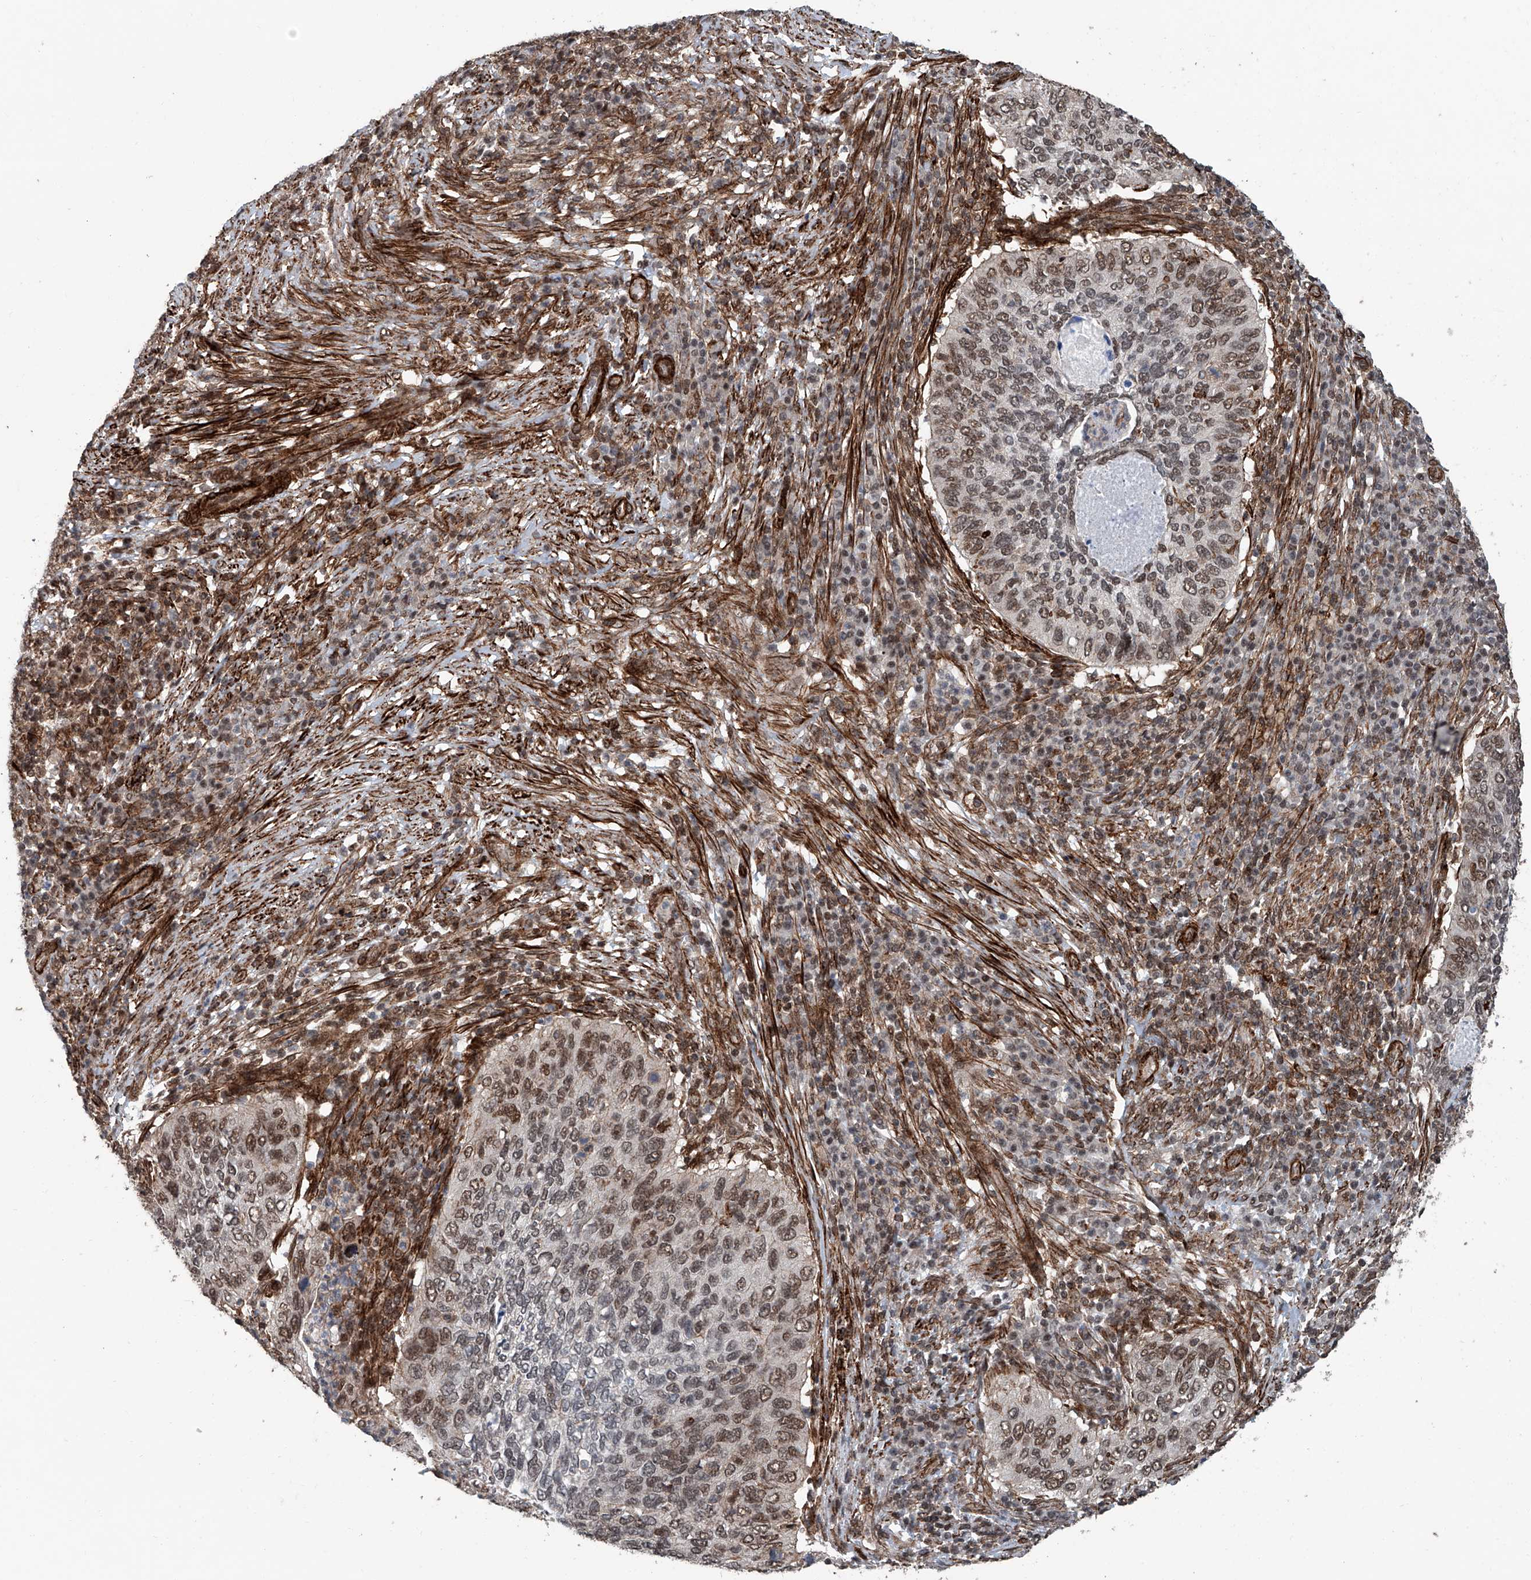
{"staining": {"intensity": "moderate", "quantity": "25%-75%", "location": "nuclear"}, "tissue": "cervical cancer", "cell_type": "Tumor cells", "image_type": "cancer", "snomed": [{"axis": "morphology", "description": "Squamous cell carcinoma, NOS"}, {"axis": "topography", "description": "Cervix"}], "caption": "IHC of human cervical cancer (squamous cell carcinoma) exhibits medium levels of moderate nuclear expression in approximately 25%-75% of tumor cells. The staining was performed using DAB (3,3'-diaminobenzidine), with brown indicating positive protein expression. Nuclei are stained blue with hematoxylin.", "gene": "SDE2", "patient": {"sex": "female", "age": 38}}